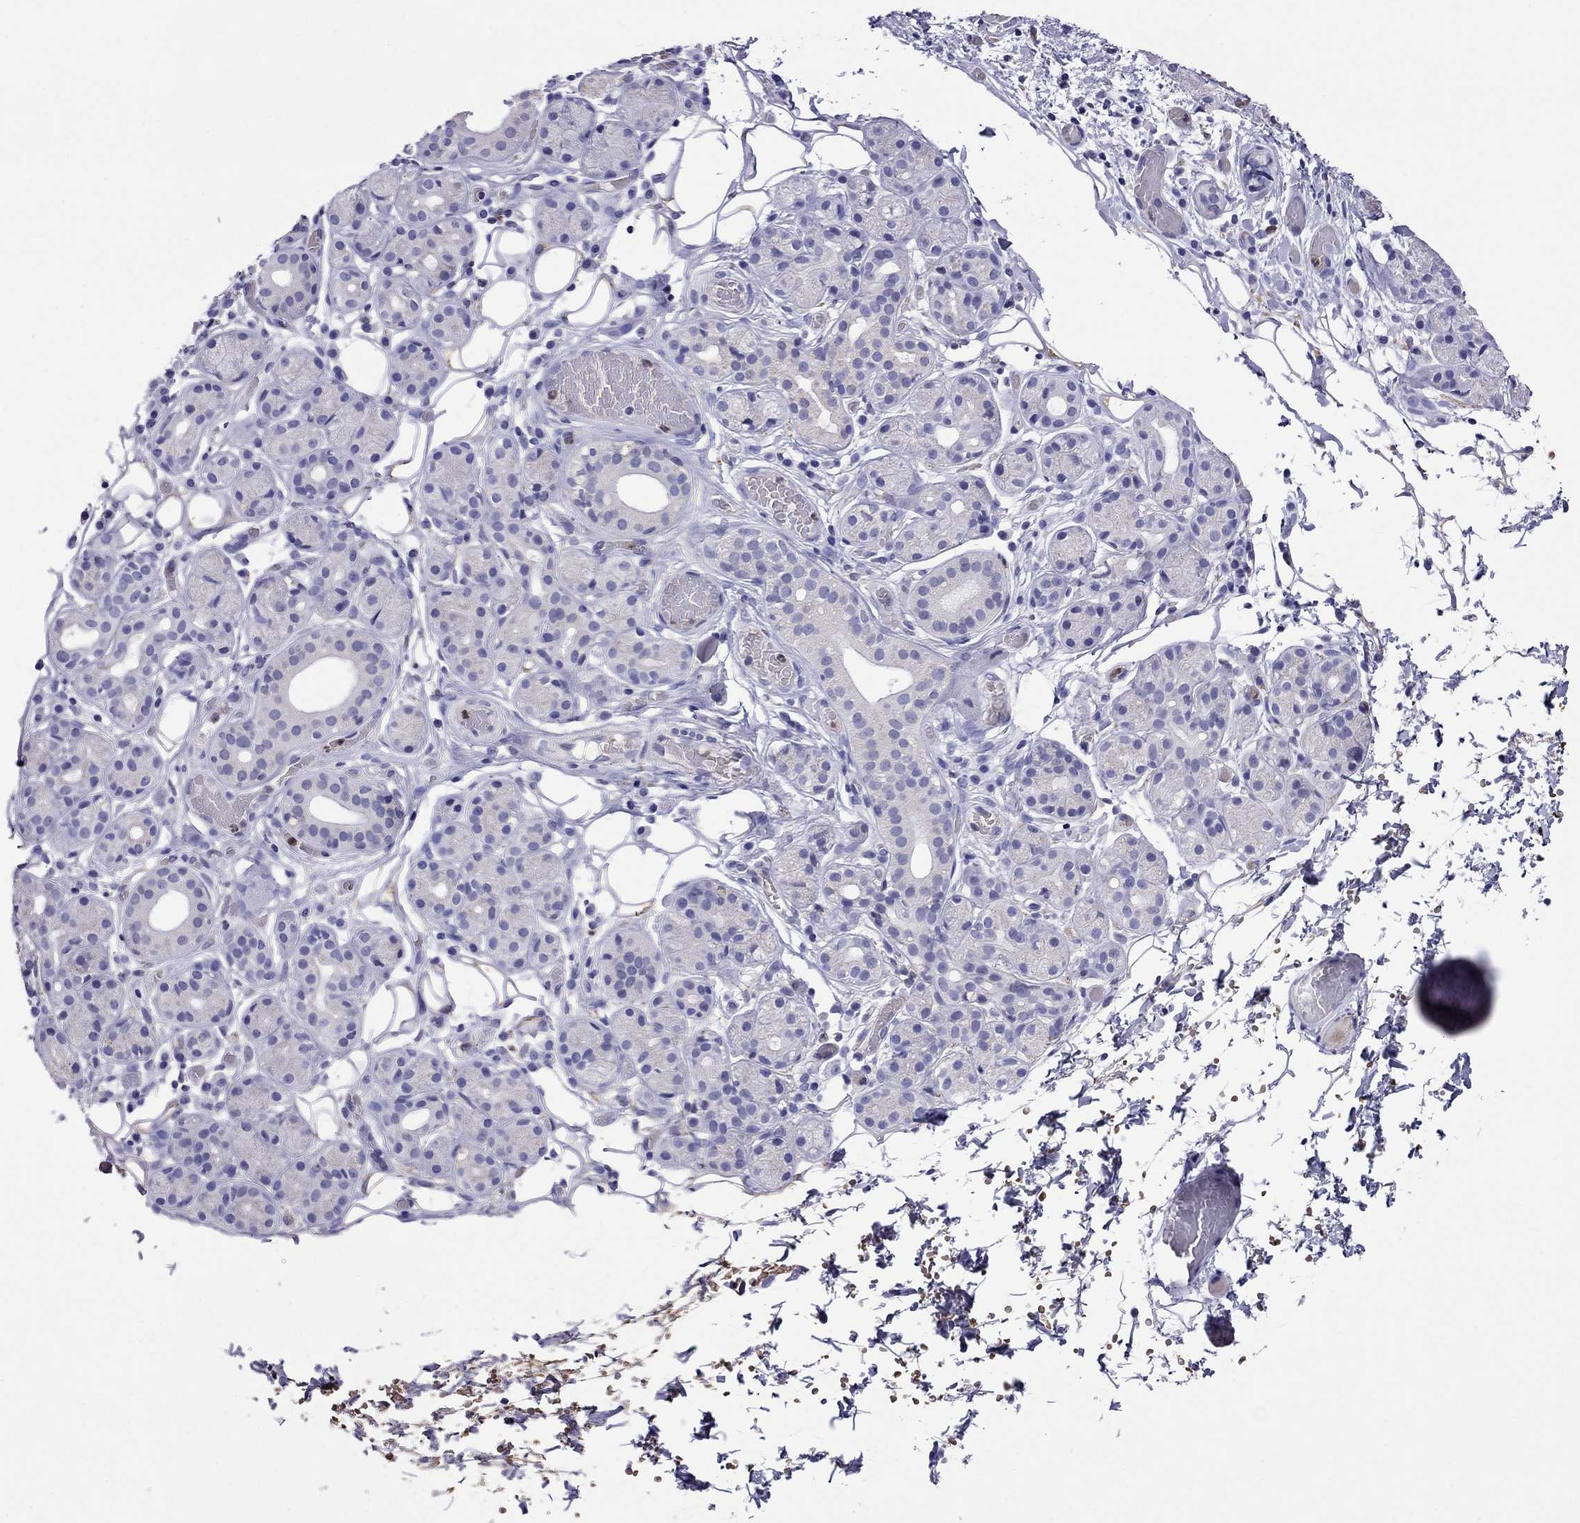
{"staining": {"intensity": "negative", "quantity": "none", "location": "none"}, "tissue": "salivary gland", "cell_type": "Glandular cells", "image_type": "normal", "snomed": [{"axis": "morphology", "description": "Normal tissue, NOS"}, {"axis": "topography", "description": "Salivary gland"}, {"axis": "topography", "description": "Peripheral nerve tissue"}], "caption": "Histopathology image shows no significant protein staining in glandular cells of unremarkable salivary gland. Brightfield microscopy of immunohistochemistry (IHC) stained with DAB (3,3'-diaminobenzidine) (brown) and hematoxylin (blue), captured at high magnification.", "gene": "SCG2", "patient": {"sex": "male", "age": 71}}